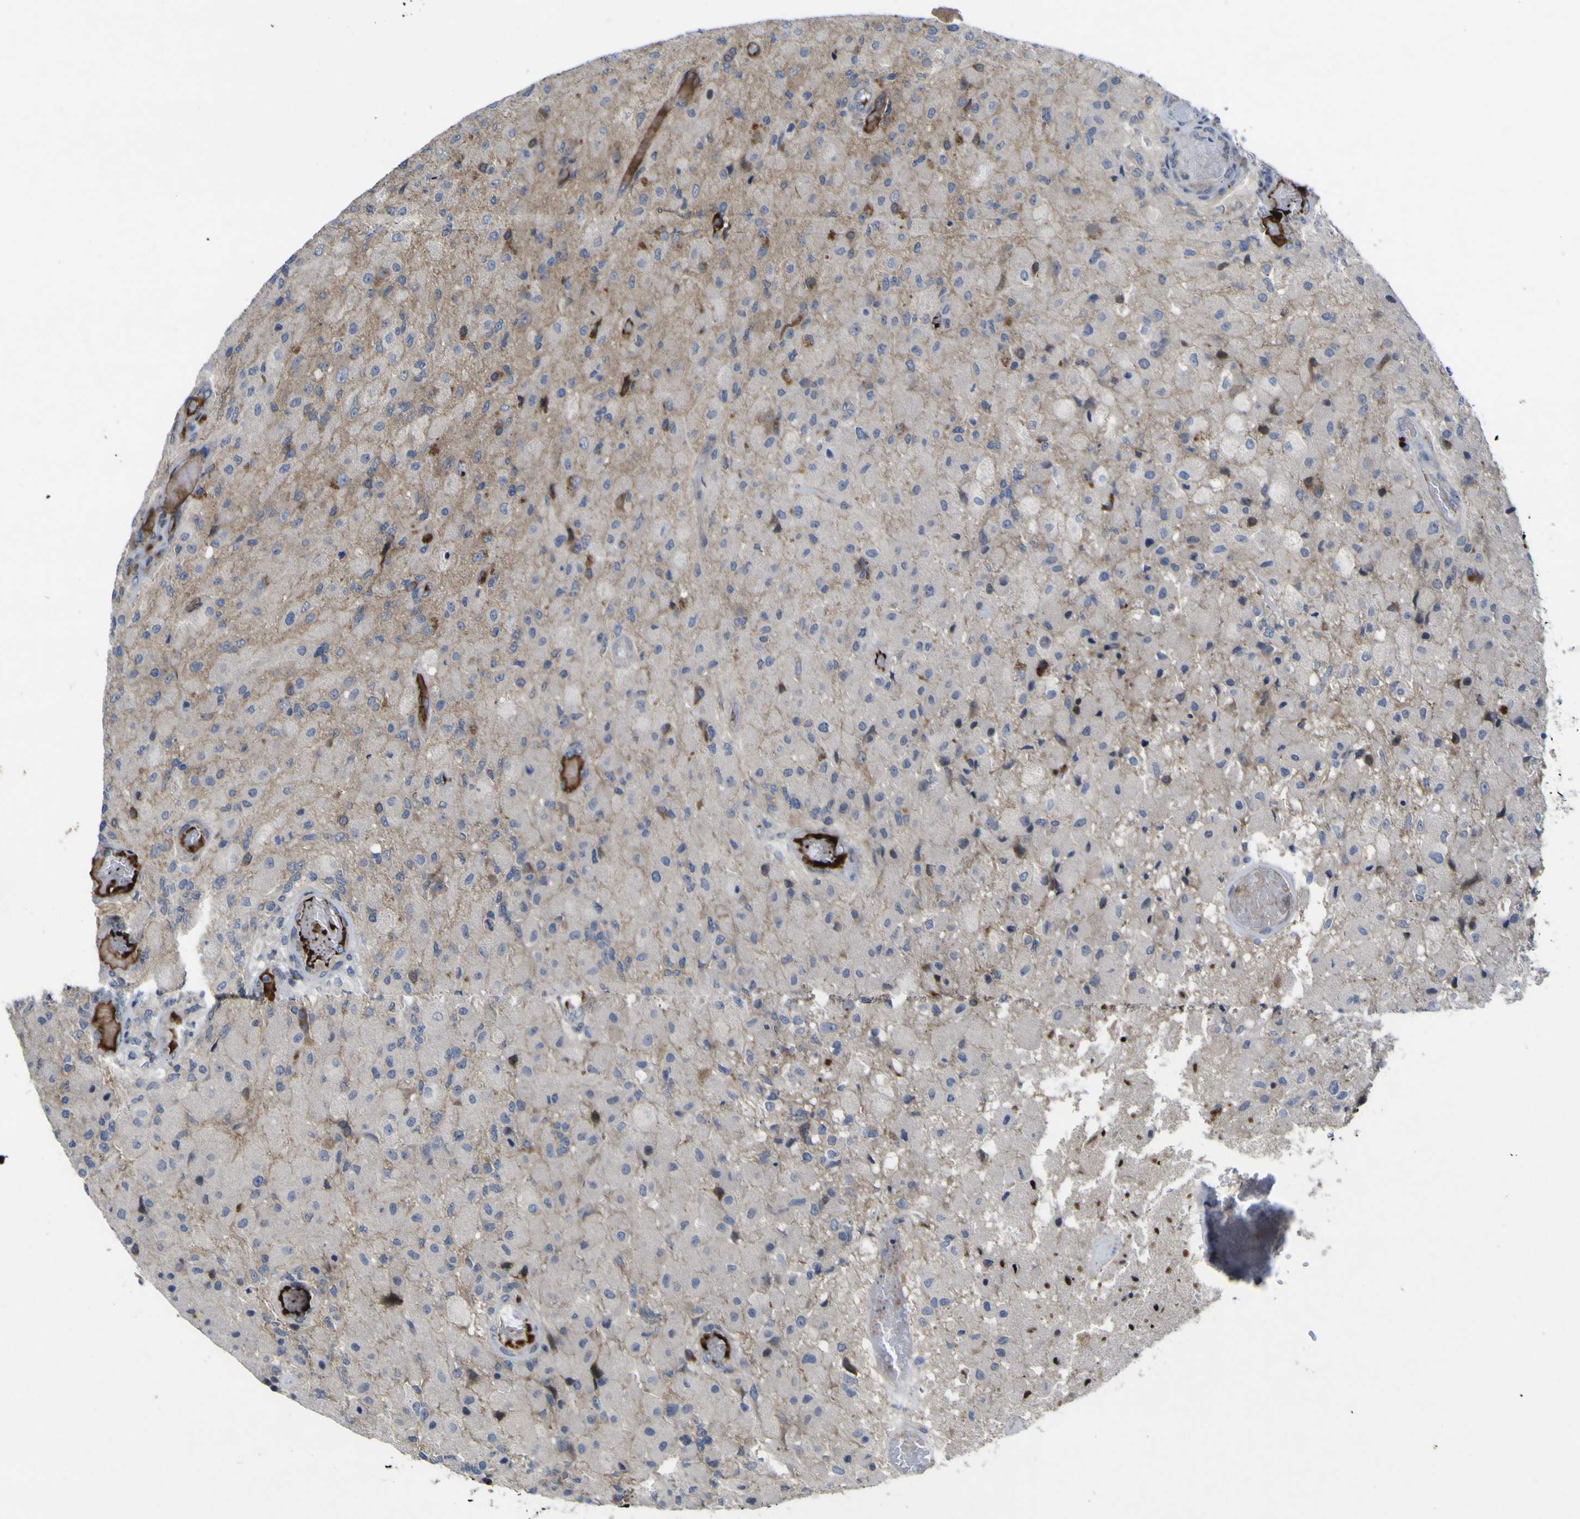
{"staining": {"intensity": "negative", "quantity": "none", "location": "none"}, "tissue": "glioma", "cell_type": "Tumor cells", "image_type": "cancer", "snomed": [{"axis": "morphology", "description": "Normal tissue, NOS"}, {"axis": "morphology", "description": "Glioma, malignant, High grade"}, {"axis": "topography", "description": "Cerebral cortex"}], "caption": "The immunohistochemistry histopathology image has no significant staining in tumor cells of malignant high-grade glioma tissue.", "gene": "NAV1", "patient": {"sex": "male", "age": 77}}